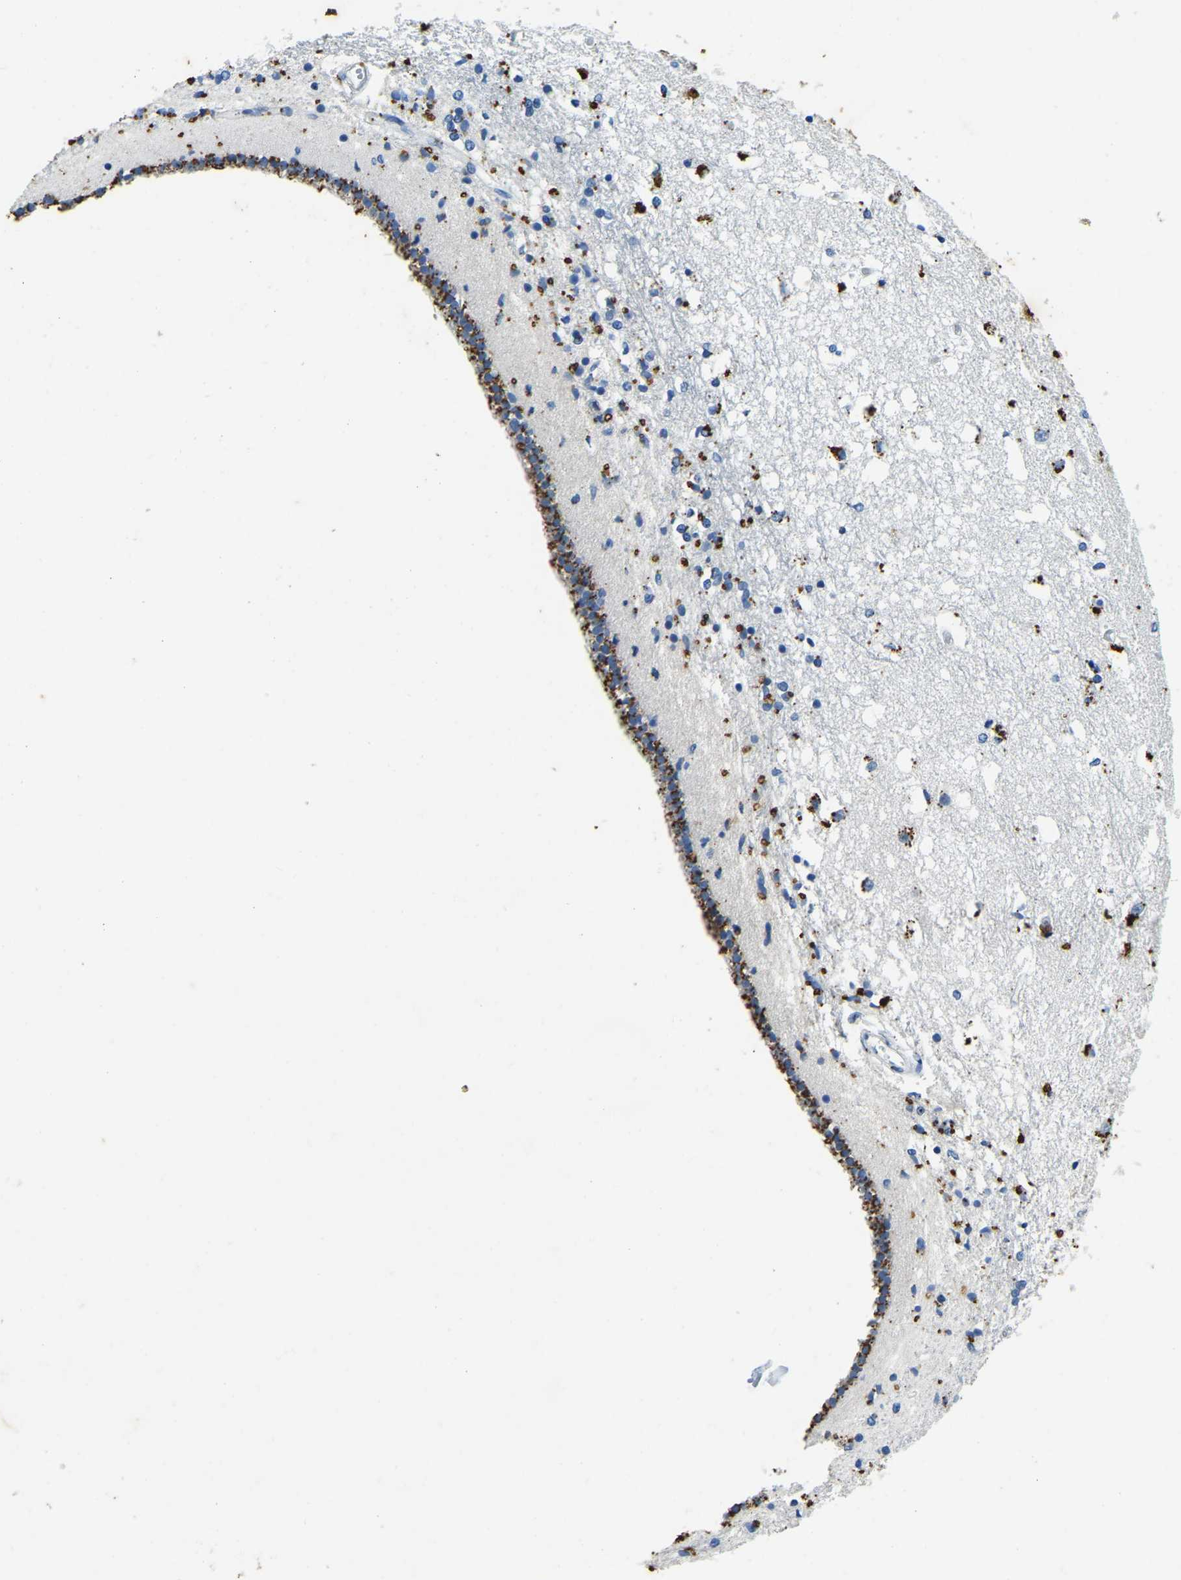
{"staining": {"intensity": "moderate", "quantity": "25%-75%", "location": "cytoplasmic/membranous"}, "tissue": "caudate", "cell_type": "Glial cells", "image_type": "normal", "snomed": [{"axis": "morphology", "description": "Normal tissue, NOS"}, {"axis": "topography", "description": "Lateral ventricle wall"}], "caption": "Immunohistochemical staining of benign caudate reveals moderate cytoplasmic/membranous protein positivity in approximately 25%-75% of glial cells.", "gene": "UBN2", "patient": {"sex": "male", "age": 45}}